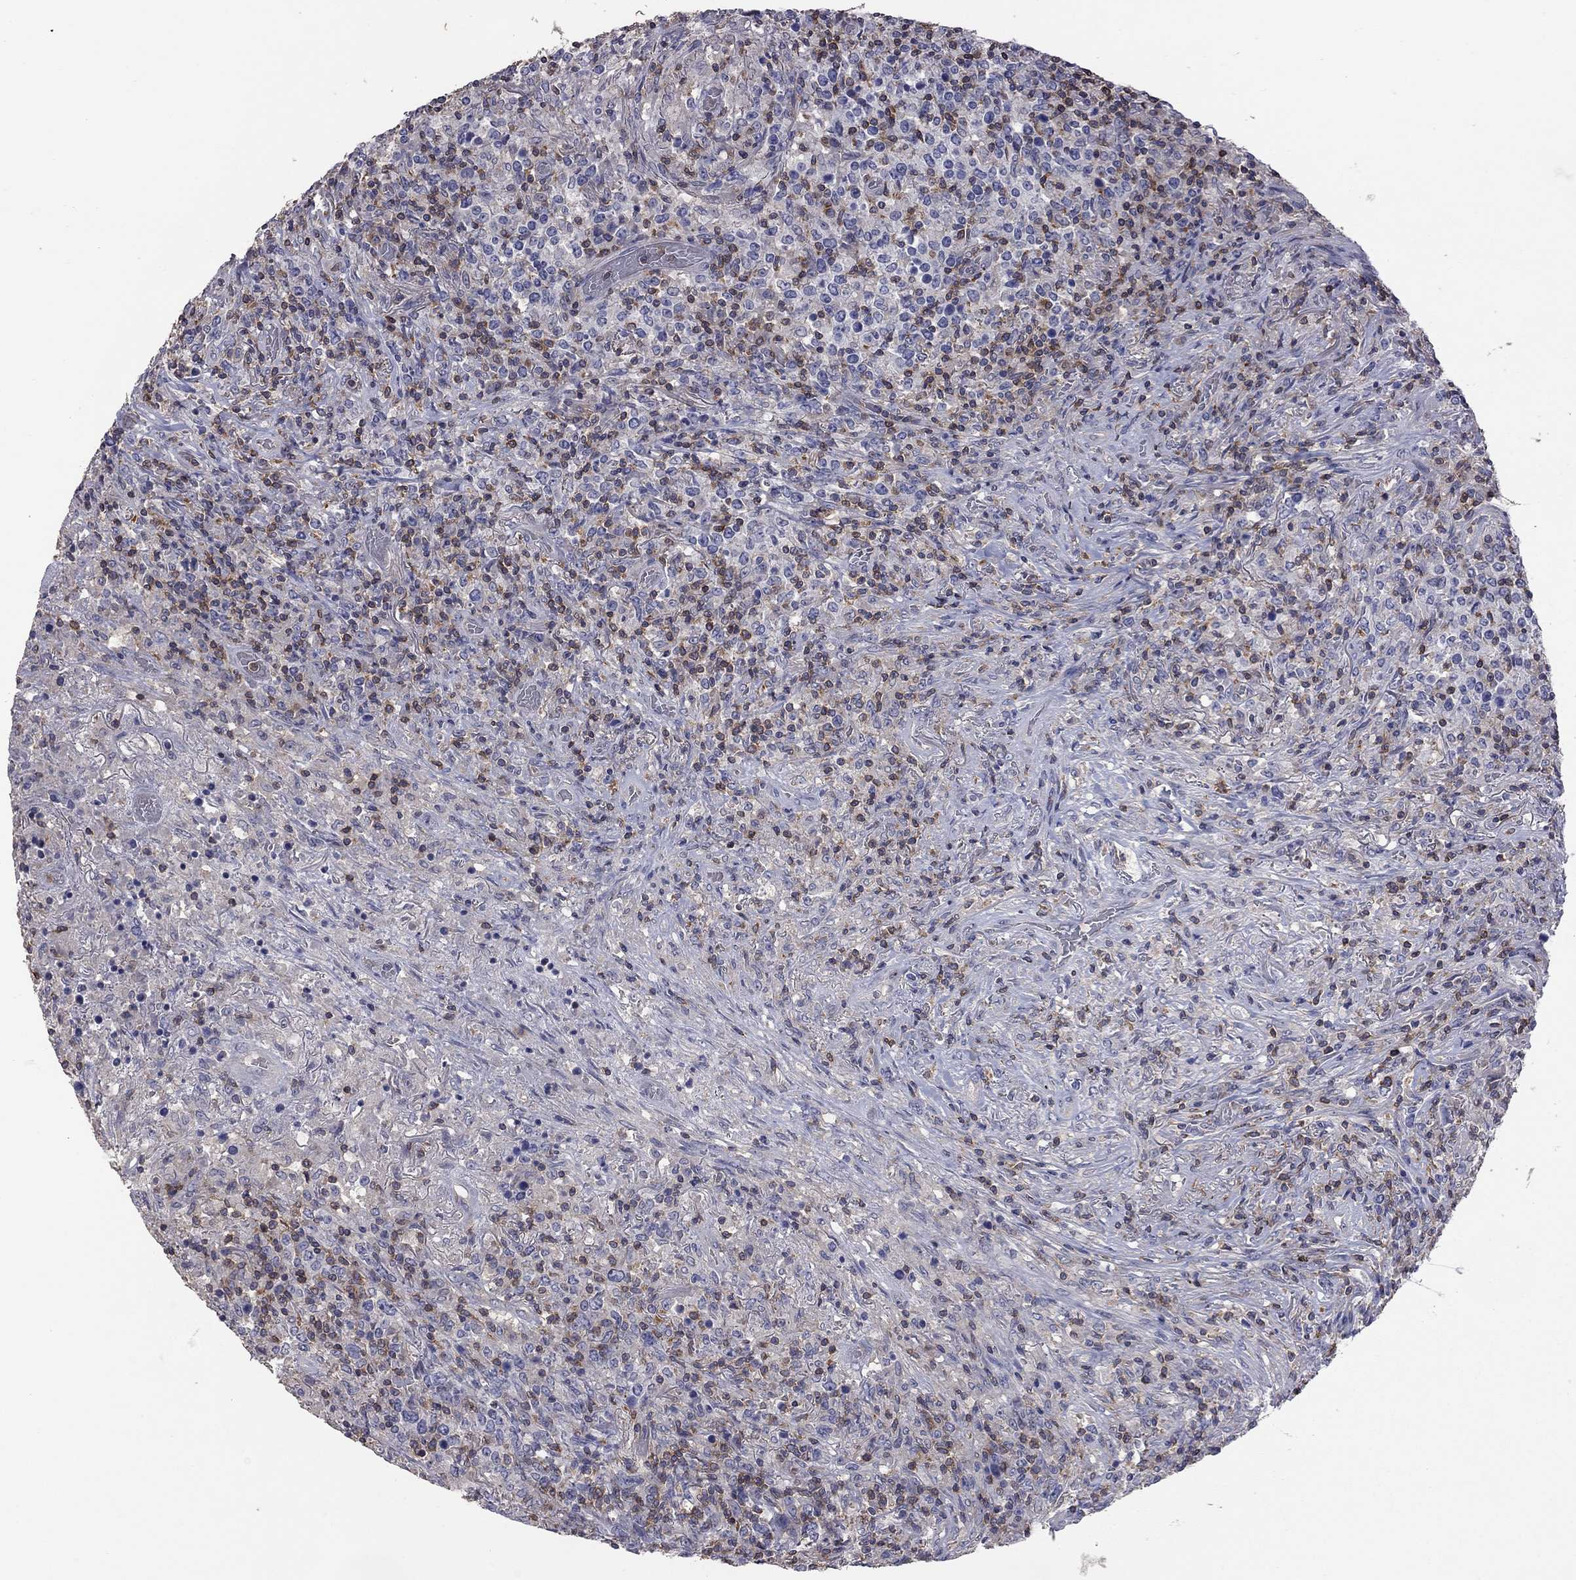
{"staining": {"intensity": "negative", "quantity": "none", "location": "none"}, "tissue": "lymphoma", "cell_type": "Tumor cells", "image_type": "cancer", "snomed": [{"axis": "morphology", "description": "Malignant lymphoma, non-Hodgkin's type, High grade"}, {"axis": "topography", "description": "Lung"}], "caption": "Micrograph shows no significant protein expression in tumor cells of lymphoma.", "gene": "IPCEF1", "patient": {"sex": "male", "age": 79}}